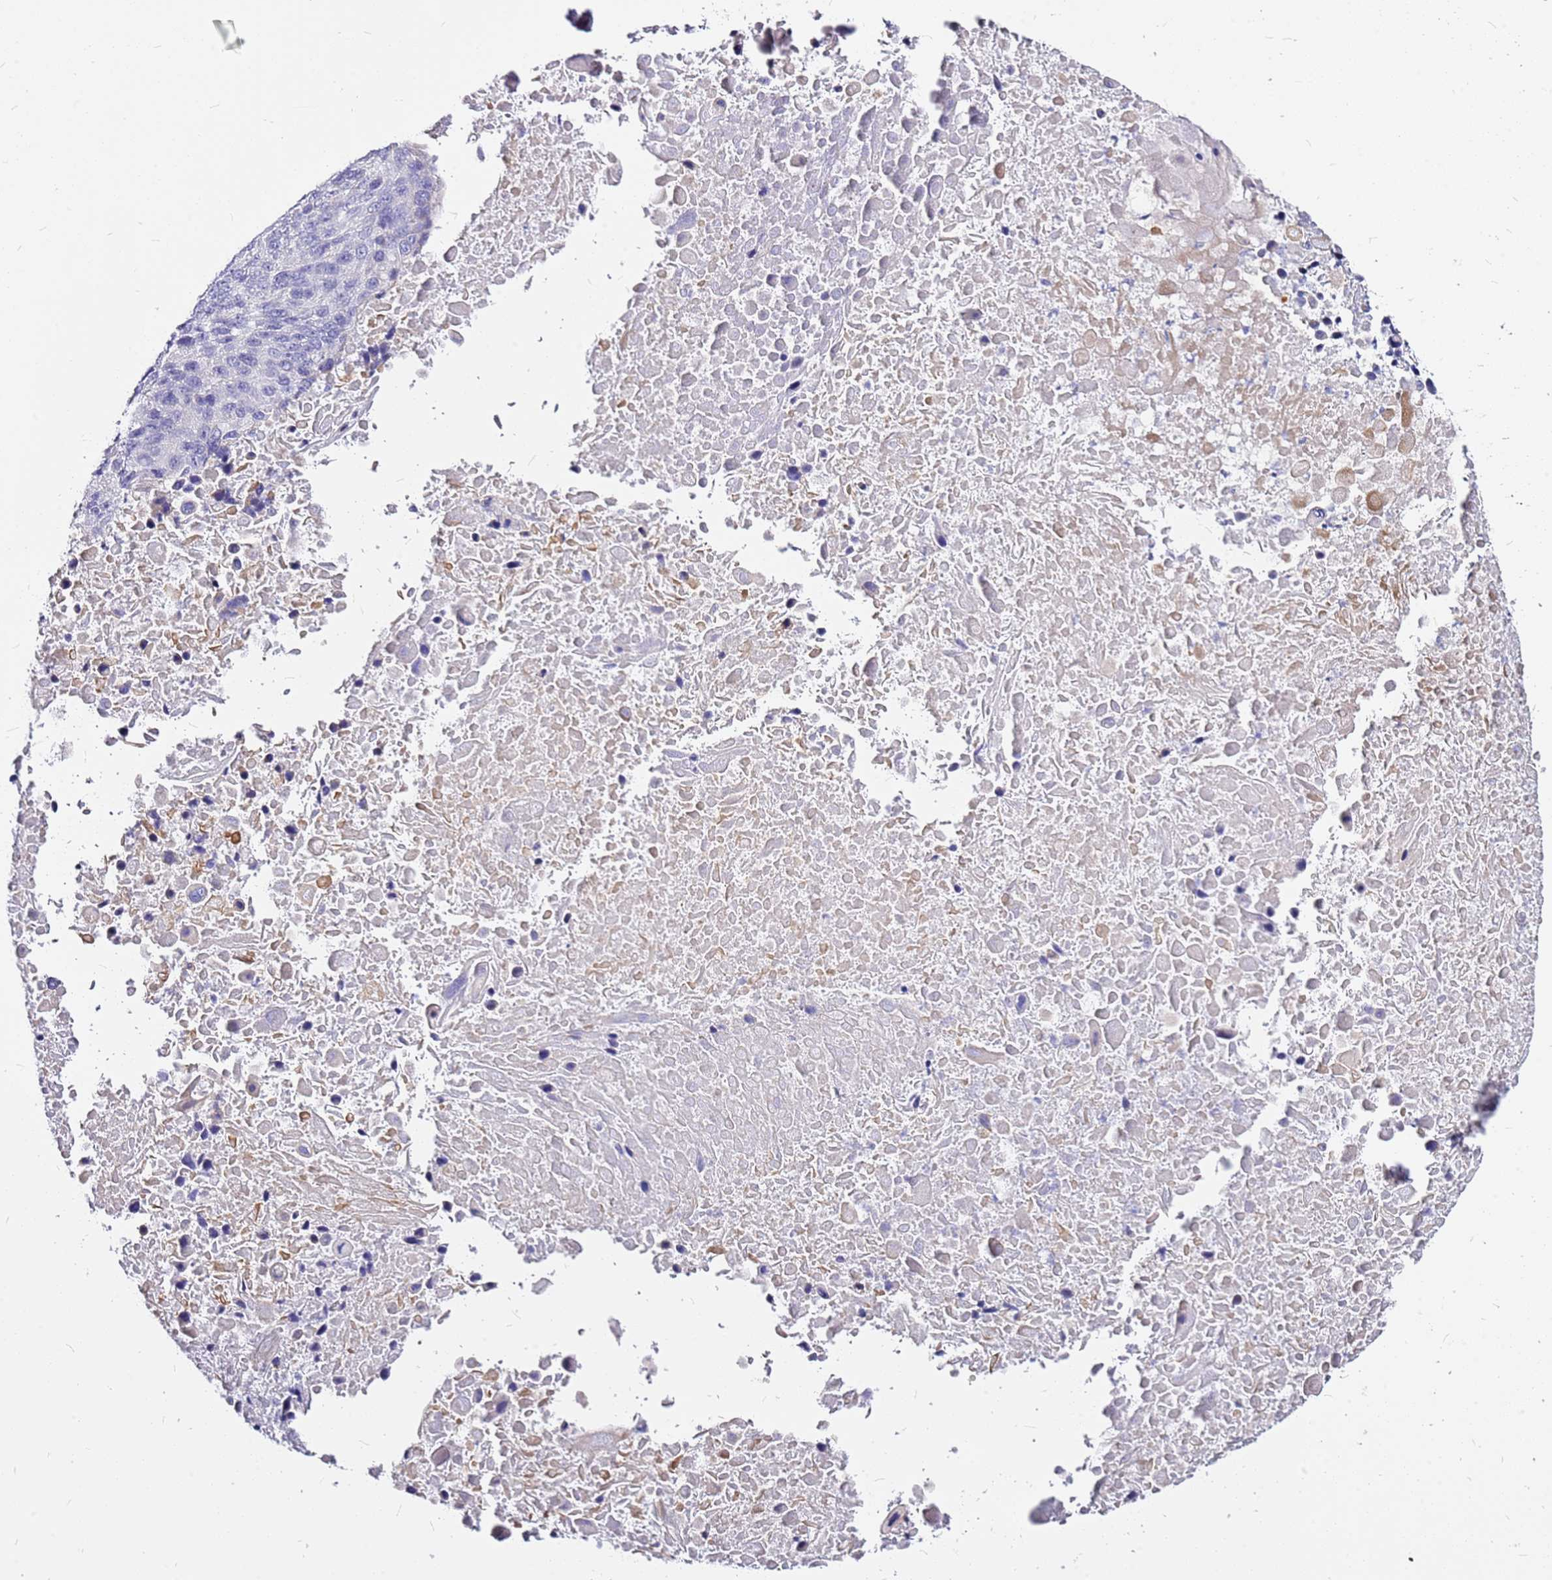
{"staining": {"intensity": "negative", "quantity": "none", "location": "none"}, "tissue": "lung cancer", "cell_type": "Tumor cells", "image_type": "cancer", "snomed": [{"axis": "morphology", "description": "Normal tissue, NOS"}, {"axis": "morphology", "description": "Squamous cell carcinoma, NOS"}, {"axis": "topography", "description": "Lymph node"}, {"axis": "topography", "description": "Lung"}], "caption": "Immunohistochemistry (IHC) of human lung cancer reveals no staining in tumor cells. Brightfield microscopy of immunohistochemistry stained with DAB (3,3'-diaminobenzidine) (brown) and hematoxylin (blue), captured at high magnification.", "gene": "CASD1", "patient": {"sex": "male", "age": 66}}